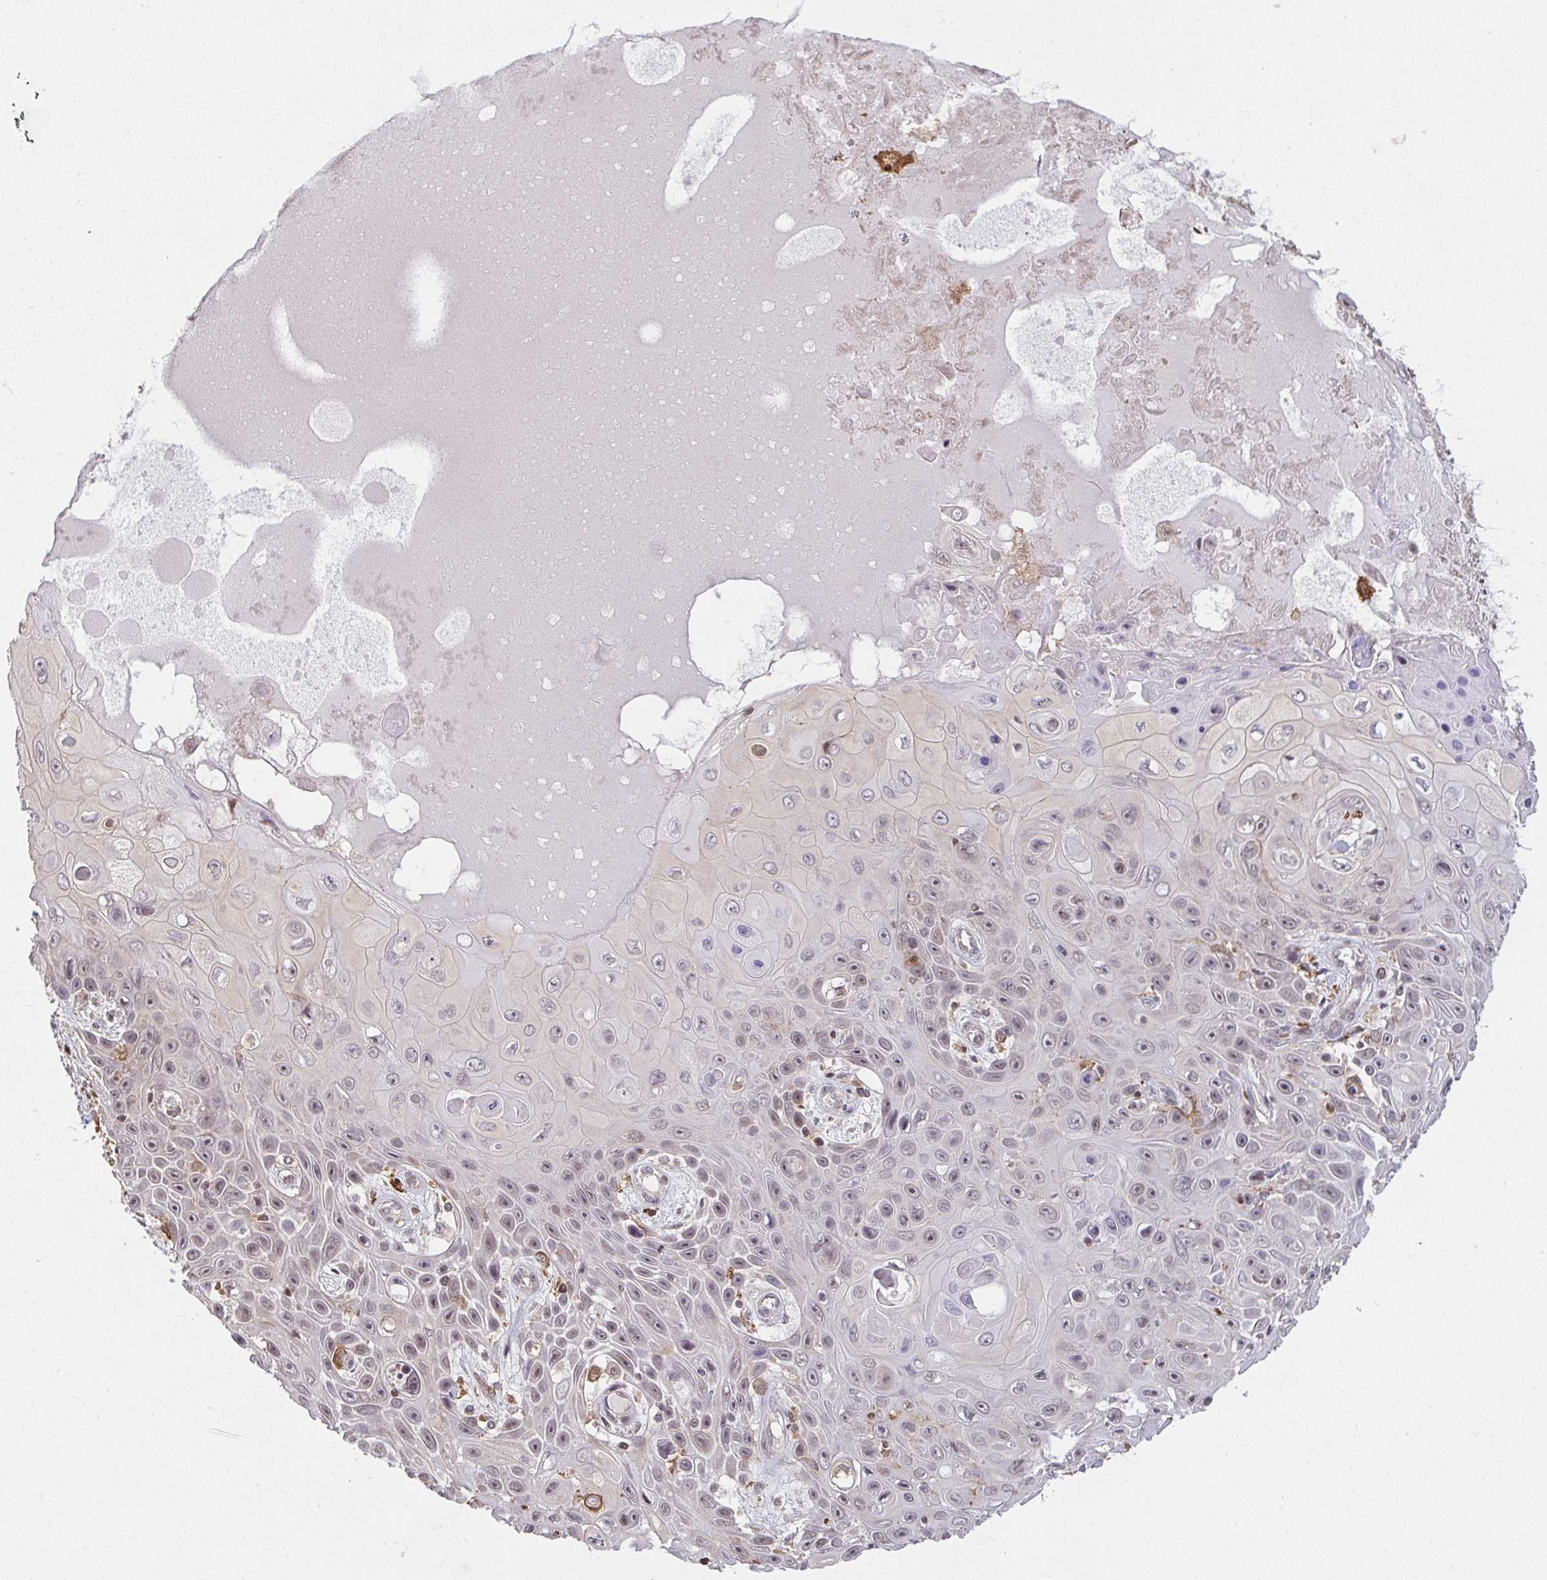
{"staining": {"intensity": "negative", "quantity": "none", "location": "none"}, "tissue": "skin cancer", "cell_type": "Tumor cells", "image_type": "cancer", "snomed": [{"axis": "morphology", "description": "Squamous cell carcinoma, NOS"}, {"axis": "topography", "description": "Skin"}], "caption": "Immunohistochemical staining of skin squamous cell carcinoma shows no significant positivity in tumor cells.", "gene": "SAP30", "patient": {"sex": "male", "age": 82}}